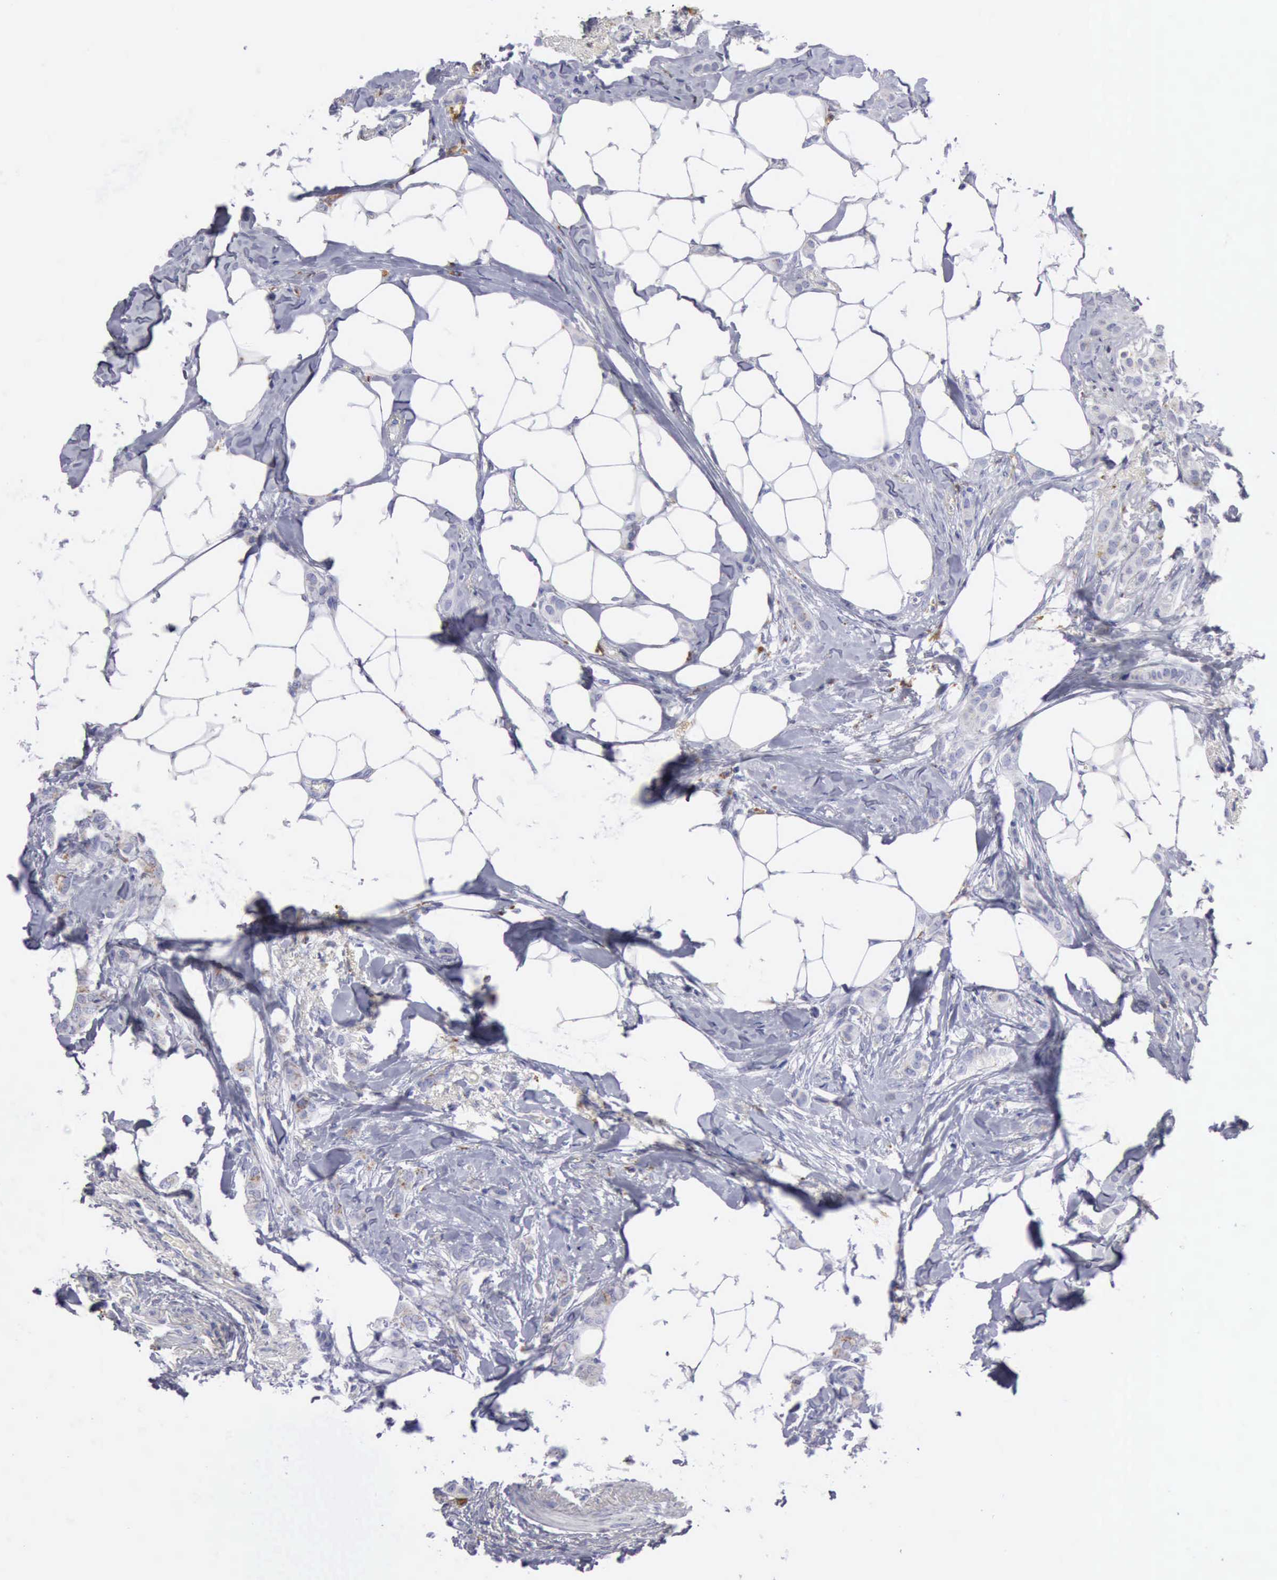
{"staining": {"intensity": "negative", "quantity": "none", "location": "none"}, "tissue": "breast cancer", "cell_type": "Tumor cells", "image_type": "cancer", "snomed": [{"axis": "morphology", "description": "Lobular carcinoma"}, {"axis": "topography", "description": "Breast"}], "caption": "This histopathology image is of breast cancer (lobular carcinoma) stained with immunohistochemistry to label a protein in brown with the nuclei are counter-stained blue. There is no staining in tumor cells. Brightfield microscopy of immunohistochemistry (IHC) stained with DAB (3,3'-diaminobenzidine) (brown) and hematoxylin (blue), captured at high magnification.", "gene": "CTSS", "patient": {"sex": "female", "age": 55}}